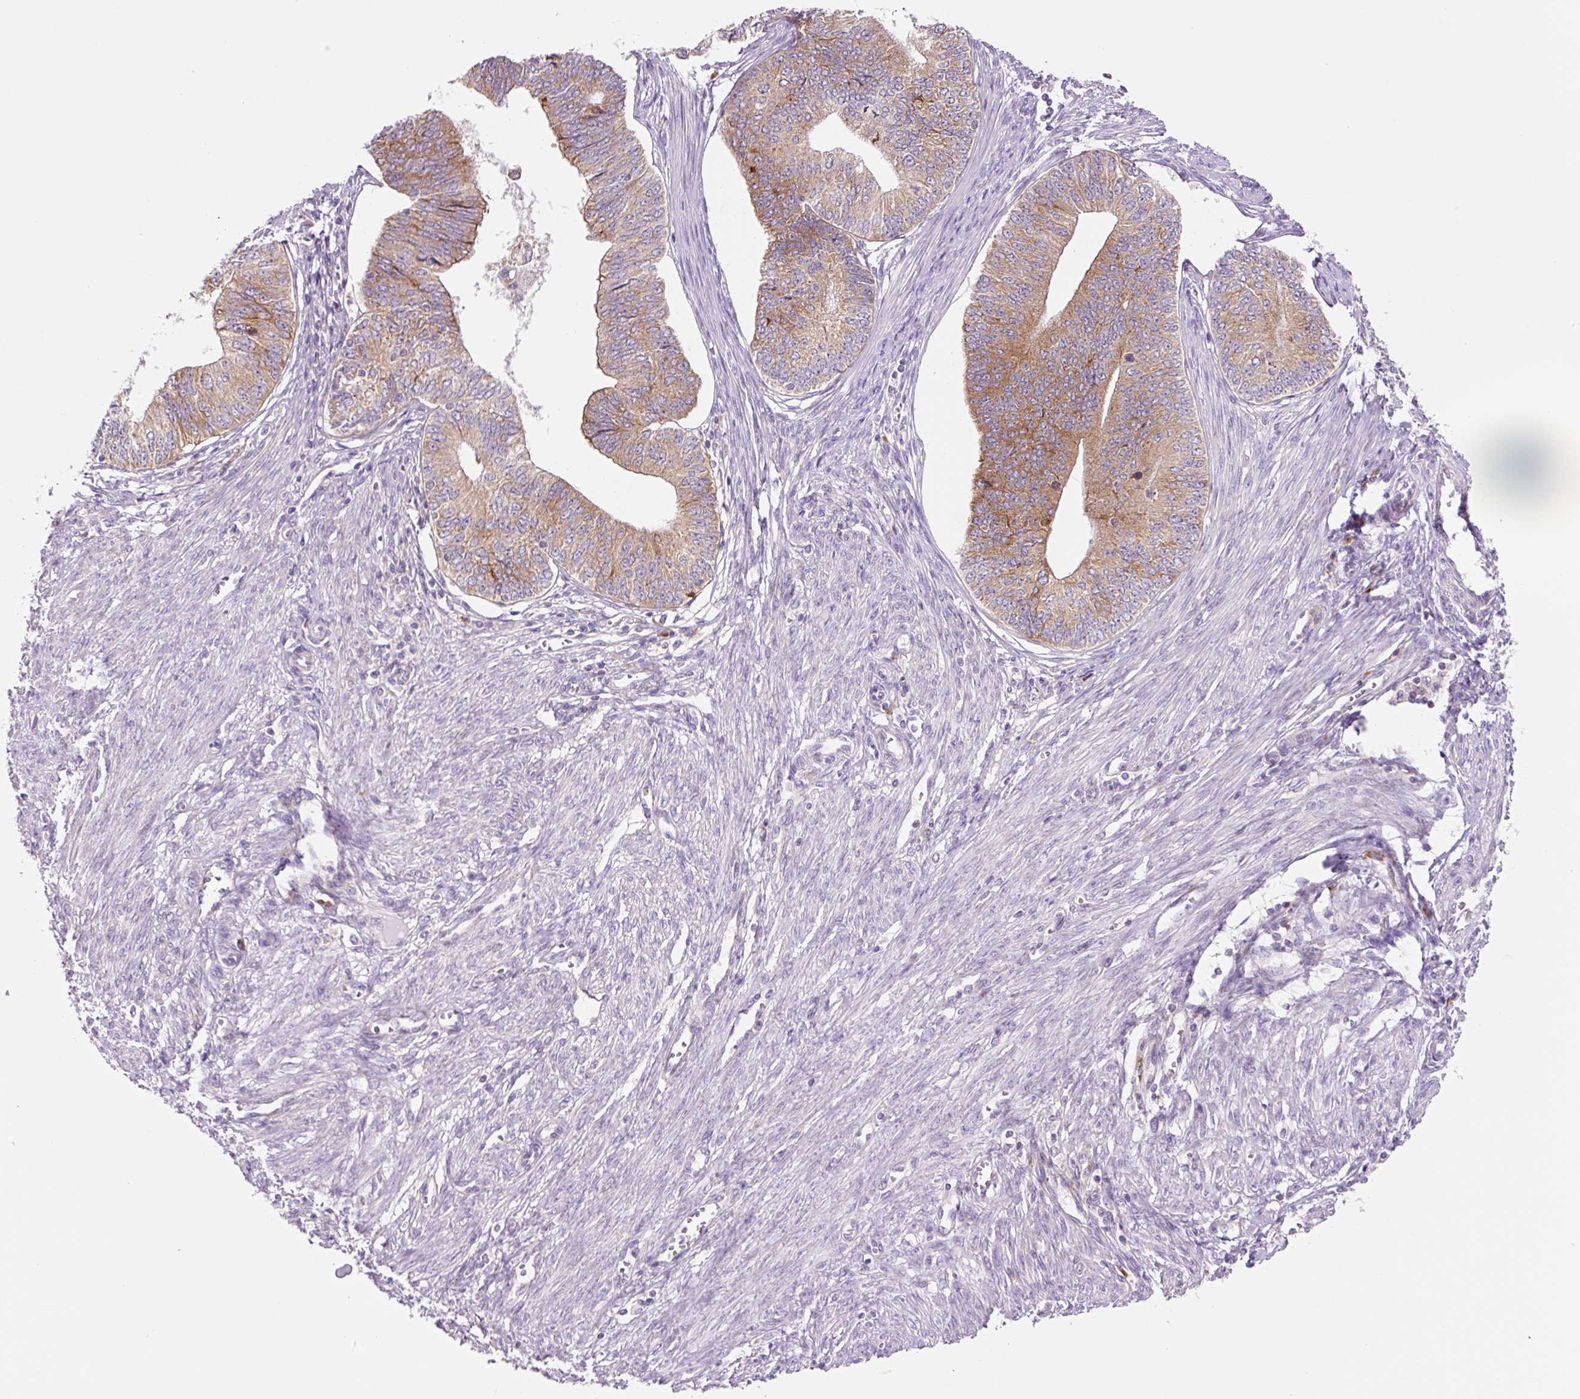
{"staining": {"intensity": "moderate", "quantity": ">75%", "location": "cytoplasmic/membranous"}, "tissue": "endometrial cancer", "cell_type": "Tumor cells", "image_type": "cancer", "snomed": [{"axis": "morphology", "description": "Adenocarcinoma, NOS"}, {"axis": "topography", "description": "Endometrium"}], "caption": "Endometrial cancer (adenocarcinoma) was stained to show a protein in brown. There is medium levels of moderate cytoplasmic/membranous expression in about >75% of tumor cells.", "gene": "RPL41", "patient": {"sex": "female", "age": 68}}